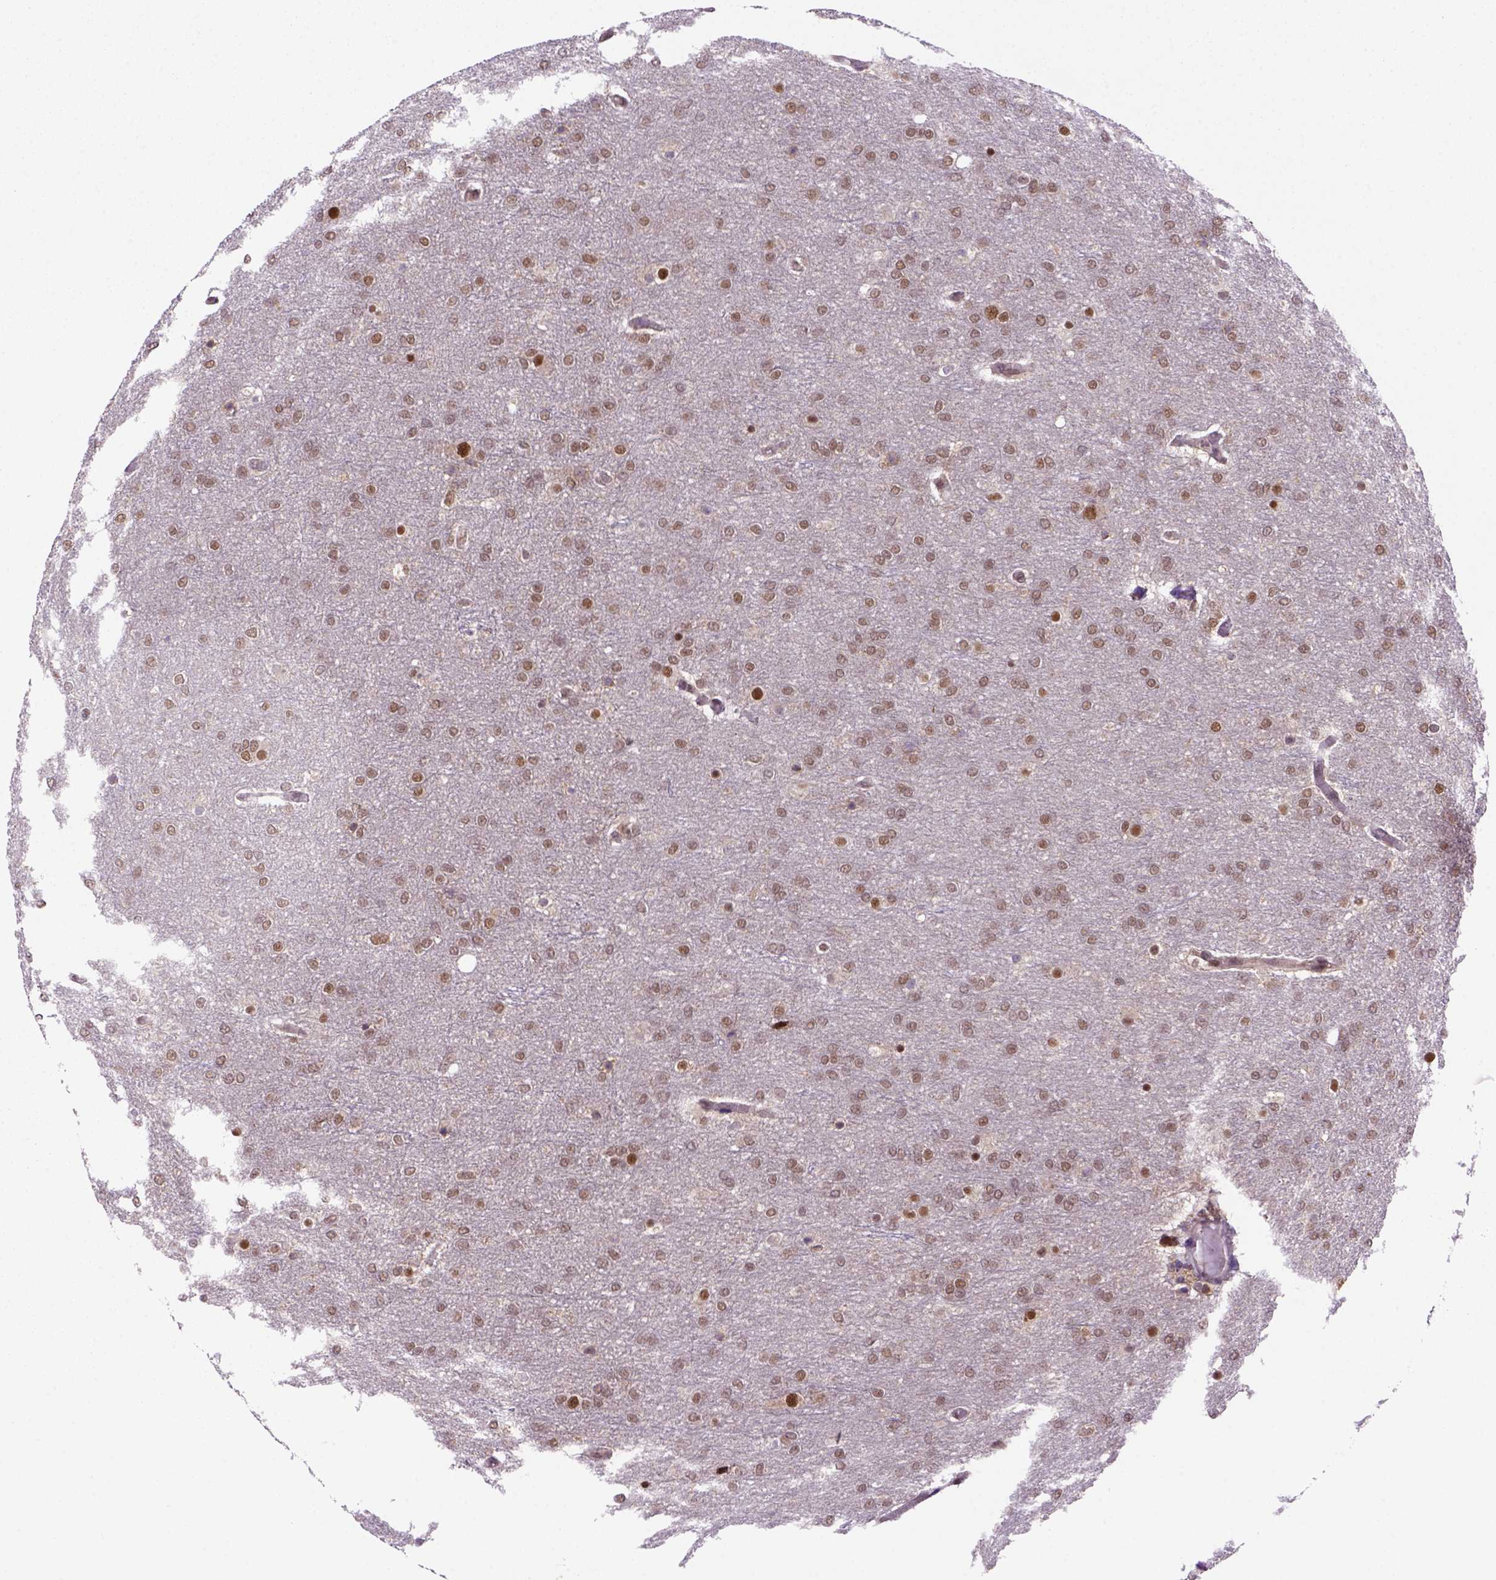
{"staining": {"intensity": "moderate", "quantity": ">75%", "location": "nuclear"}, "tissue": "glioma", "cell_type": "Tumor cells", "image_type": "cancer", "snomed": [{"axis": "morphology", "description": "Glioma, malignant, High grade"}, {"axis": "topography", "description": "Brain"}], "caption": "Tumor cells show moderate nuclear staining in approximately >75% of cells in glioma. Nuclei are stained in blue.", "gene": "PSMC2", "patient": {"sex": "female", "age": 61}}